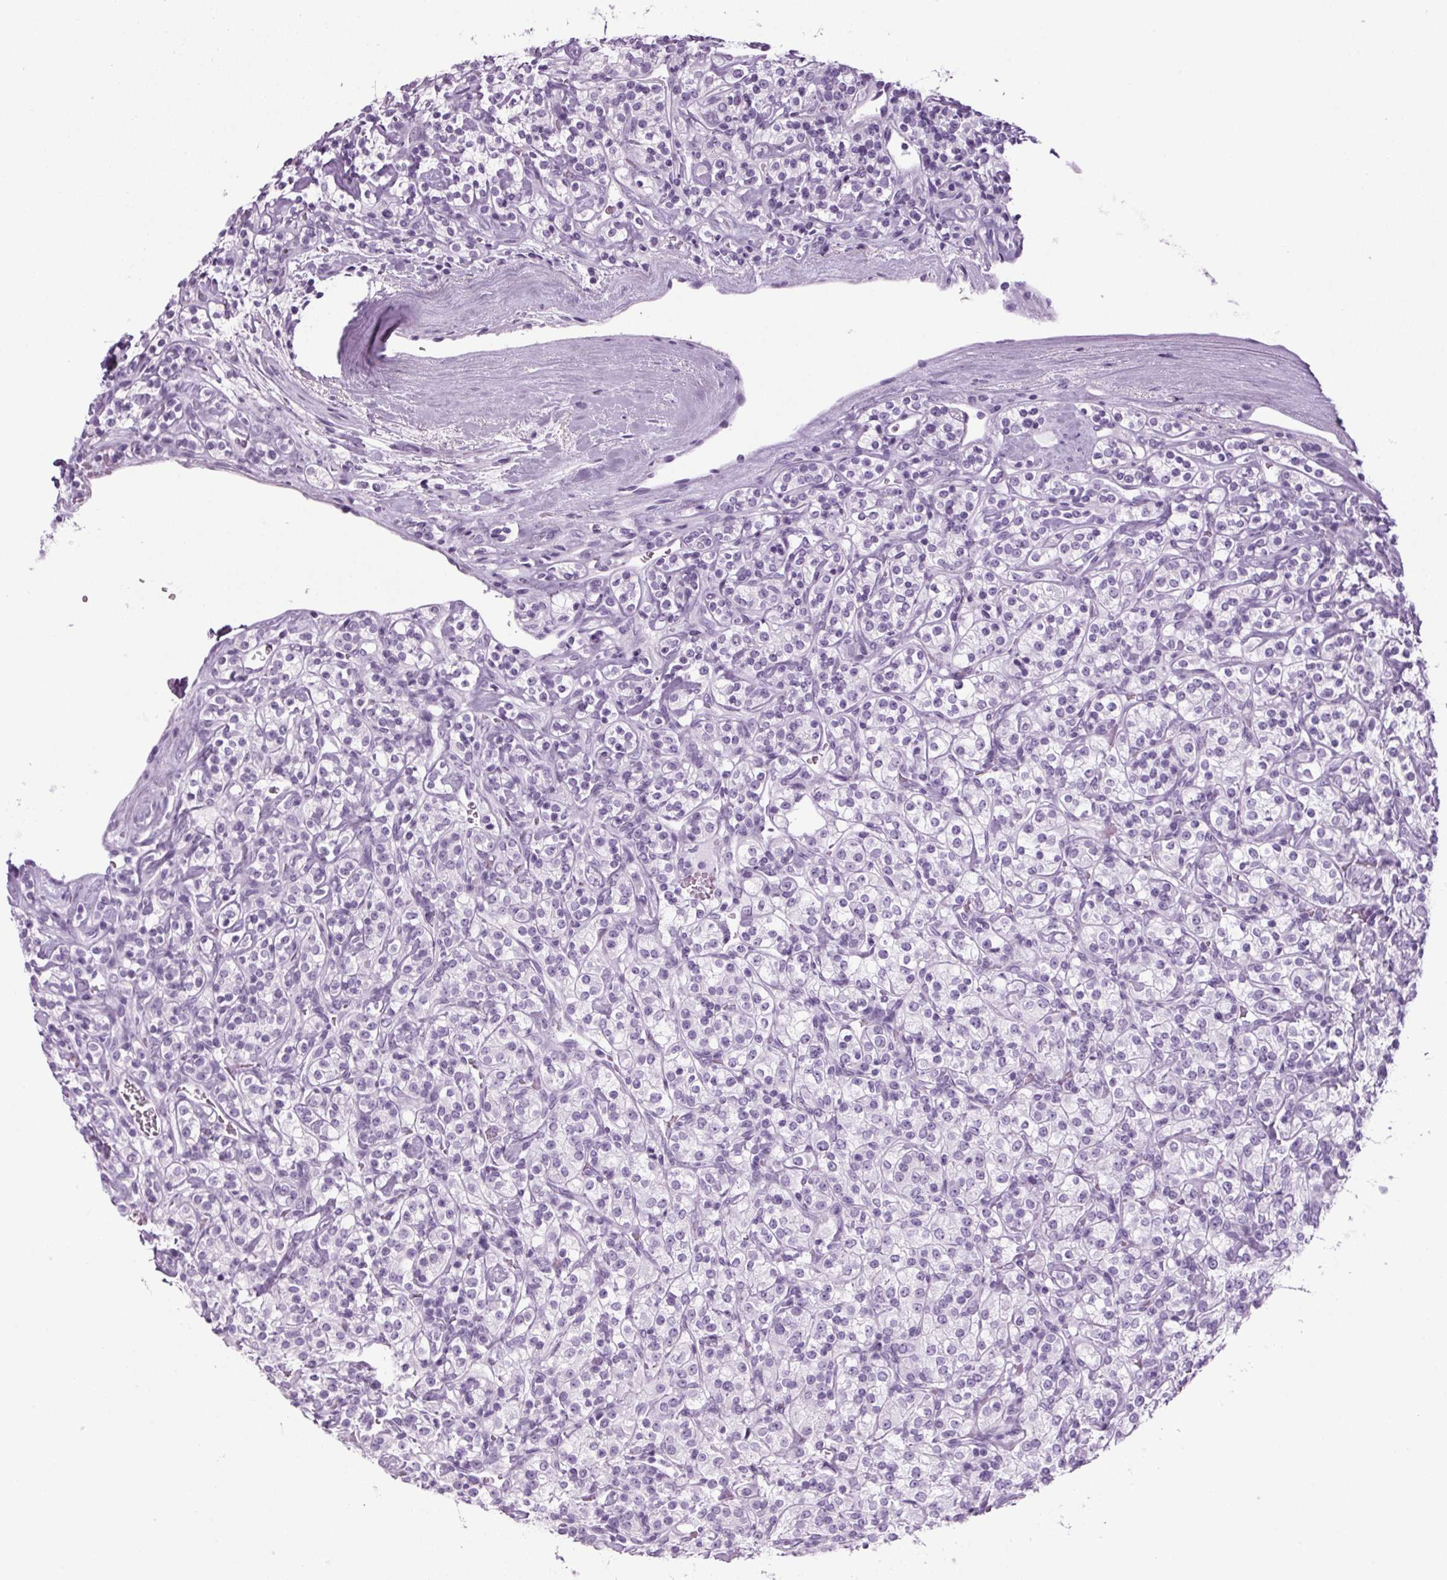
{"staining": {"intensity": "negative", "quantity": "none", "location": "none"}, "tissue": "renal cancer", "cell_type": "Tumor cells", "image_type": "cancer", "snomed": [{"axis": "morphology", "description": "Adenocarcinoma, NOS"}, {"axis": "topography", "description": "Kidney"}], "caption": "This is an IHC micrograph of human renal cancer (adenocarcinoma). There is no expression in tumor cells.", "gene": "PPP1R1A", "patient": {"sex": "male", "age": 77}}